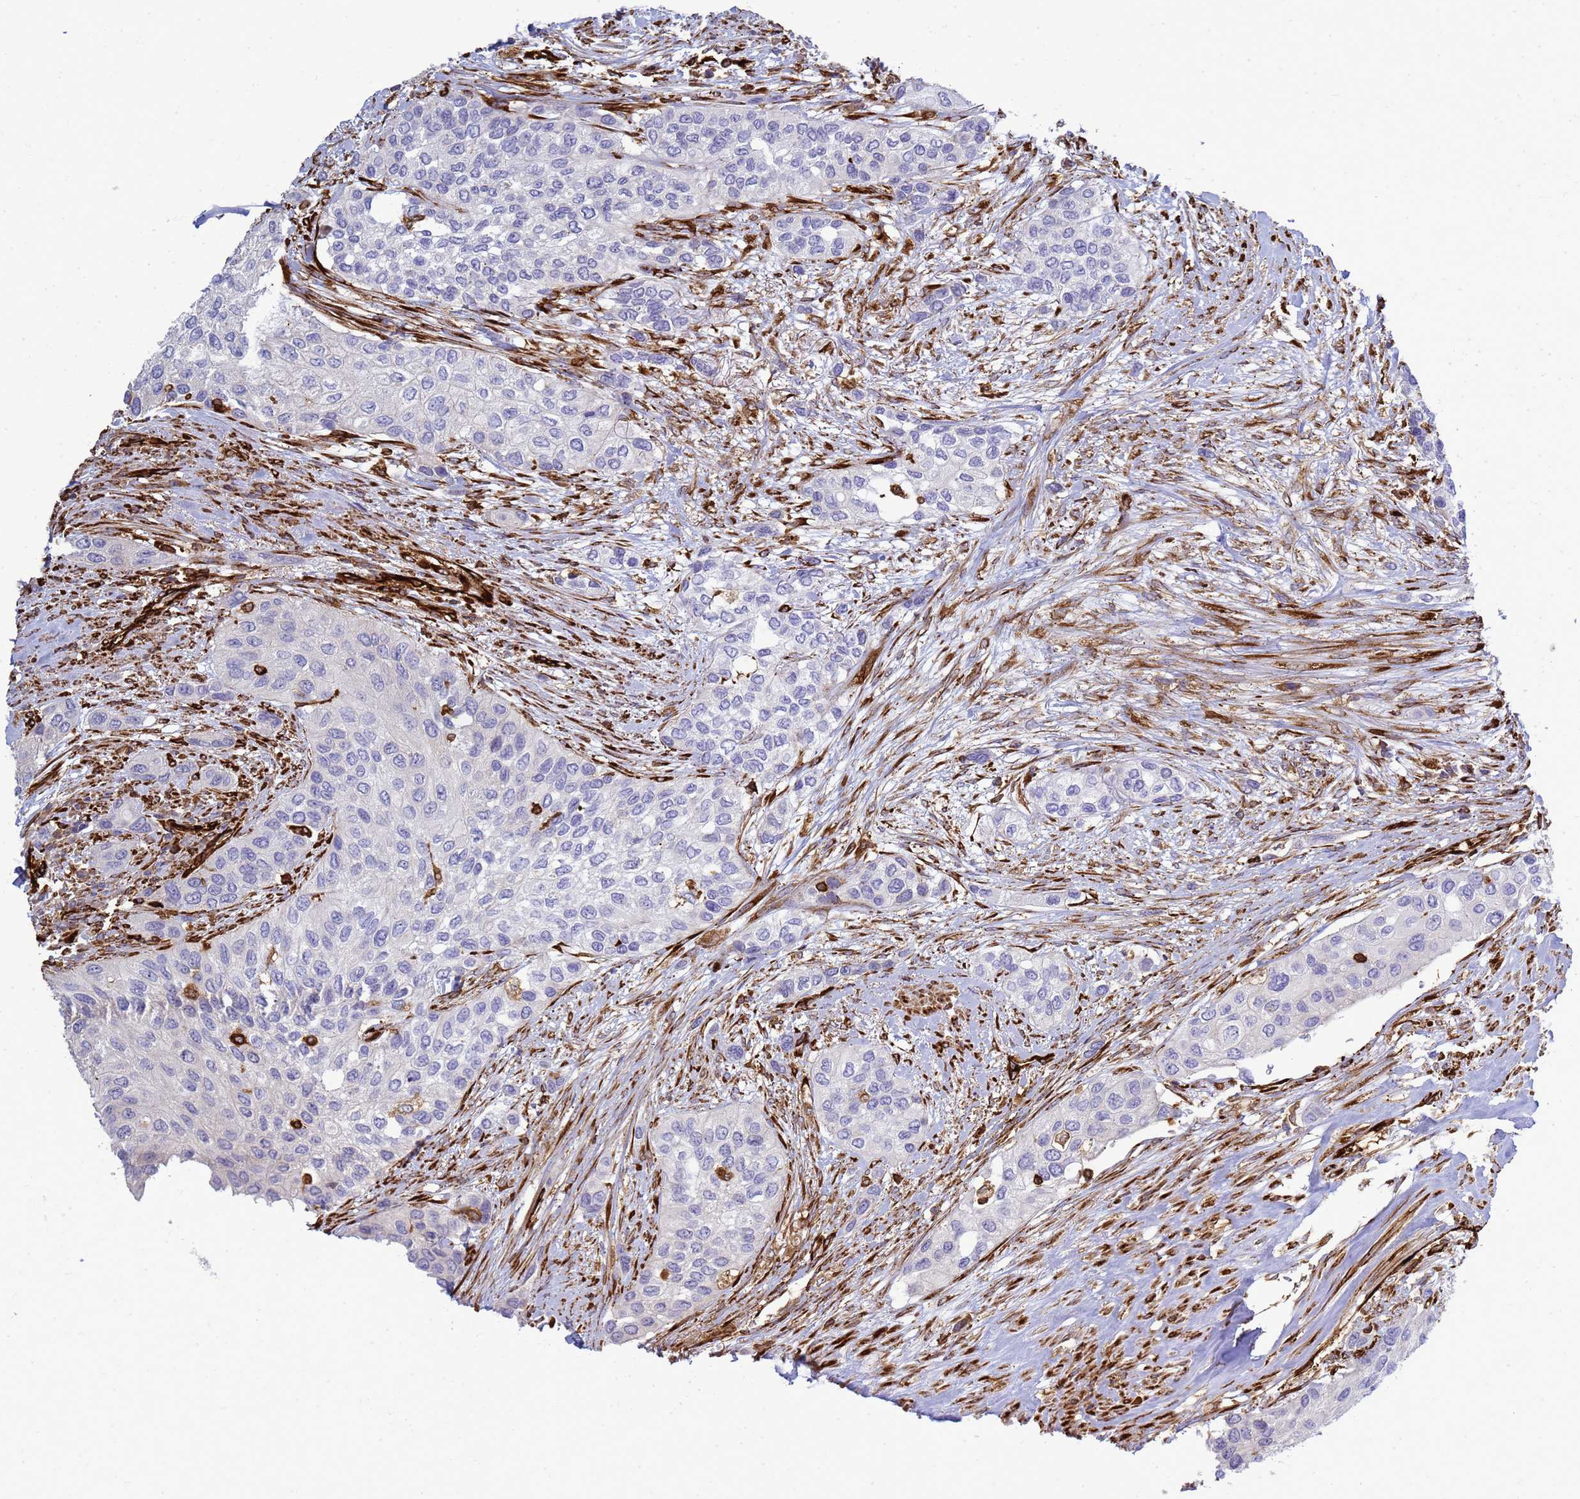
{"staining": {"intensity": "negative", "quantity": "none", "location": "none"}, "tissue": "urothelial cancer", "cell_type": "Tumor cells", "image_type": "cancer", "snomed": [{"axis": "morphology", "description": "Normal tissue, NOS"}, {"axis": "morphology", "description": "Urothelial carcinoma, High grade"}, {"axis": "topography", "description": "Vascular tissue"}, {"axis": "topography", "description": "Urinary bladder"}], "caption": "Urothelial cancer was stained to show a protein in brown. There is no significant expression in tumor cells.", "gene": "ZBTB8OS", "patient": {"sex": "female", "age": 56}}